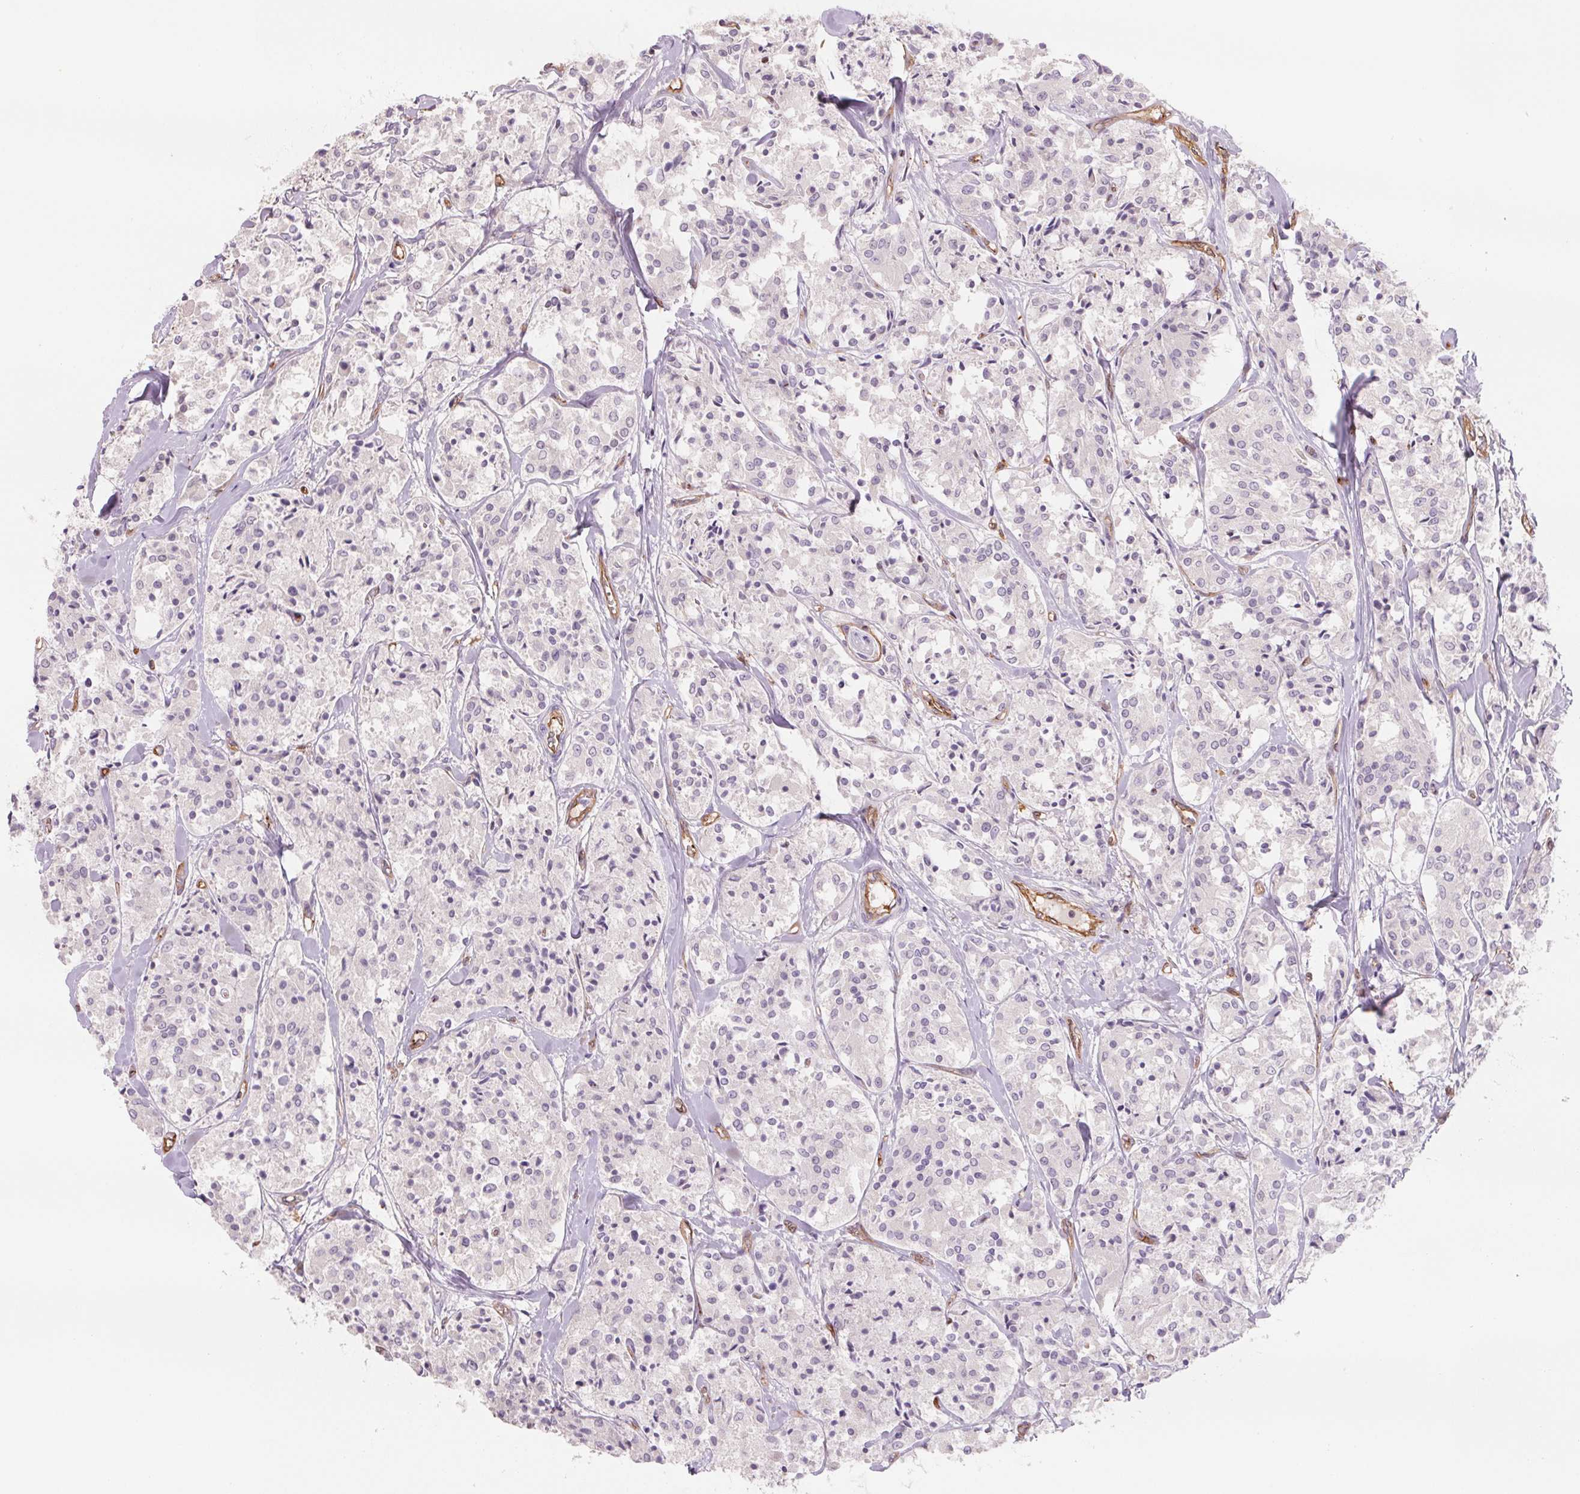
{"staining": {"intensity": "negative", "quantity": "none", "location": "none"}, "tissue": "carcinoid", "cell_type": "Tumor cells", "image_type": "cancer", "snomed": [{"axis": "morphology", "description": "Carcinoid, malignant, NOS"}, {"axis": "topography", "description": "Lung"}], "caption": "Tumor cells are negative for brown protein staining in carcinoid.", "gene": "ANKRD13B", "patient": {"sex": "male", "age": 71}}